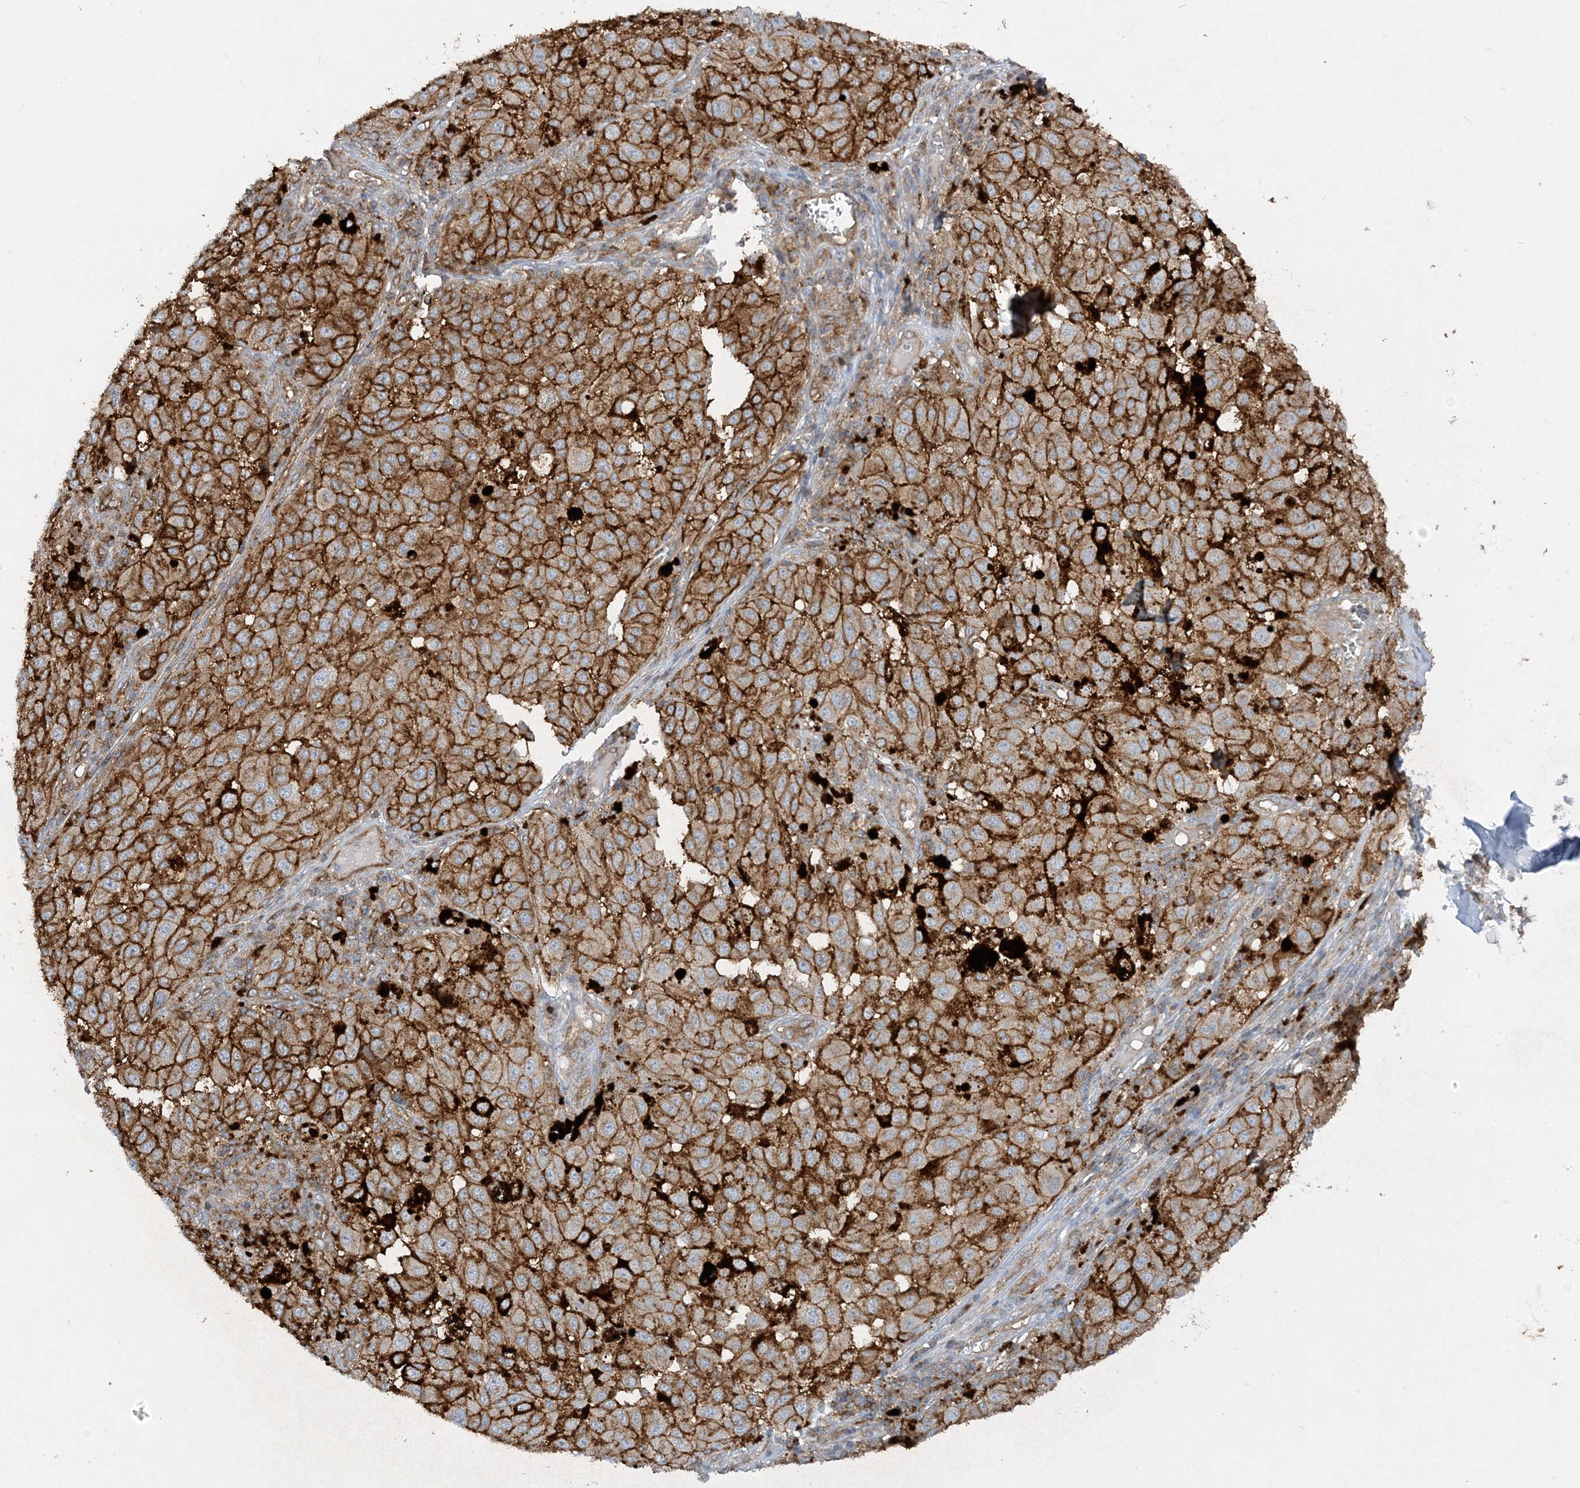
{"staining": {"intensity": "strong", "quantity": ">75%", "location": "cytoplasmic/membranous"}, "tissue": "melanoma", "cell_type": "Tumor cells", "image_type": "cancer", "snomed": [{"axis": "morphology", "description": "Malignant melanoma, NOS"}, {"axis": "topography", "description": "Skin"}], "caption": "Malignant melanoma stained for a protein reveals strong cytoplasmic/membranous positivity in tumor cells.", "gene": "HLA-E", "patient": {"sex": "female", "age": 64}}